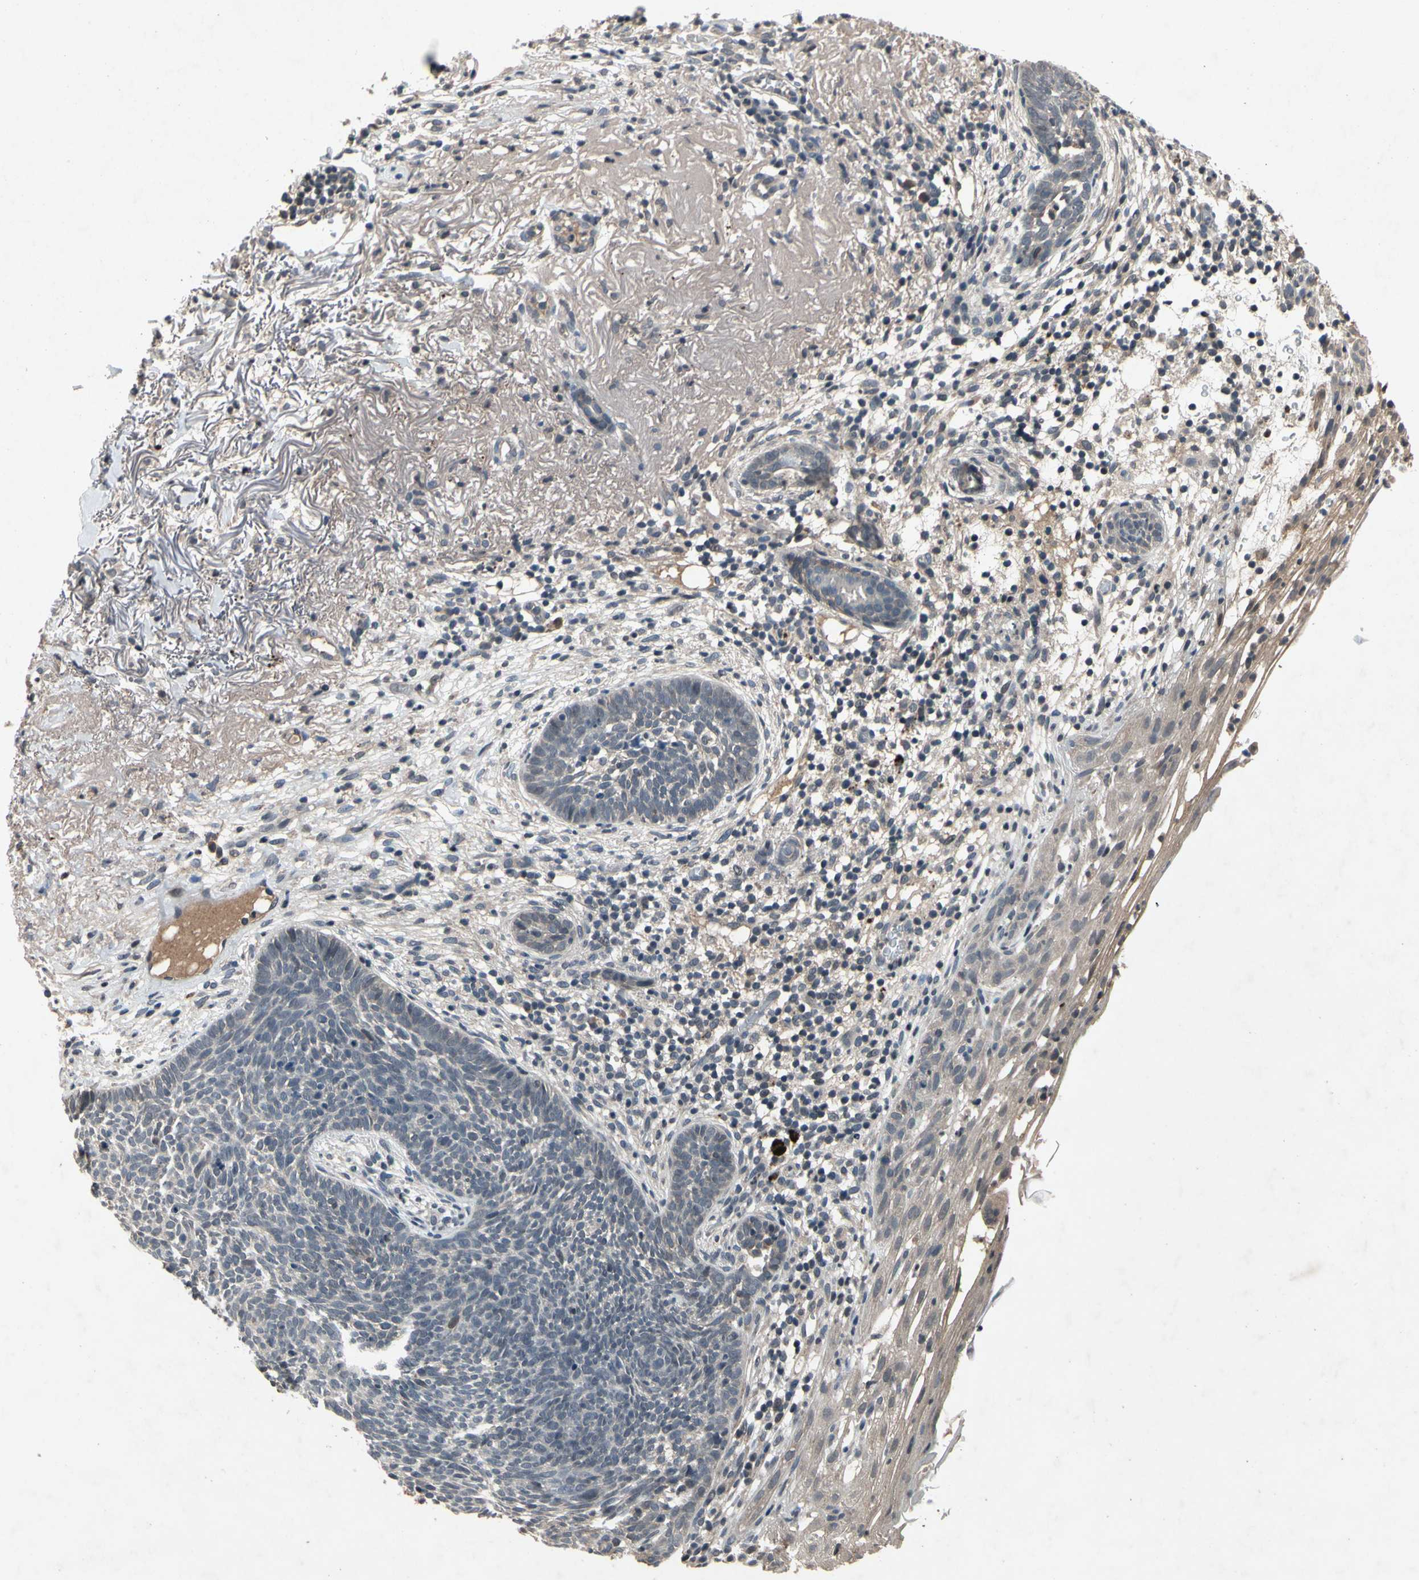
{"staining": {"intensity": "negative", "quantity": "none", "location": "none"}, "tissue": "skin cancer", "cell_type": "Tumor cells", "image_type": "cancer", "snomed": [{"axis": "morphology", "description": "Basal cell carcinoma"}, {"axis": "topography", "description": "Skin"}], "caption": "A micrograph of skin cancer (basal cell carcinoma) stained for a protein shows no brown staining in tumor cells.", "gene": "DPY19L3", "patient": {"sex": "female", "age": 70}}